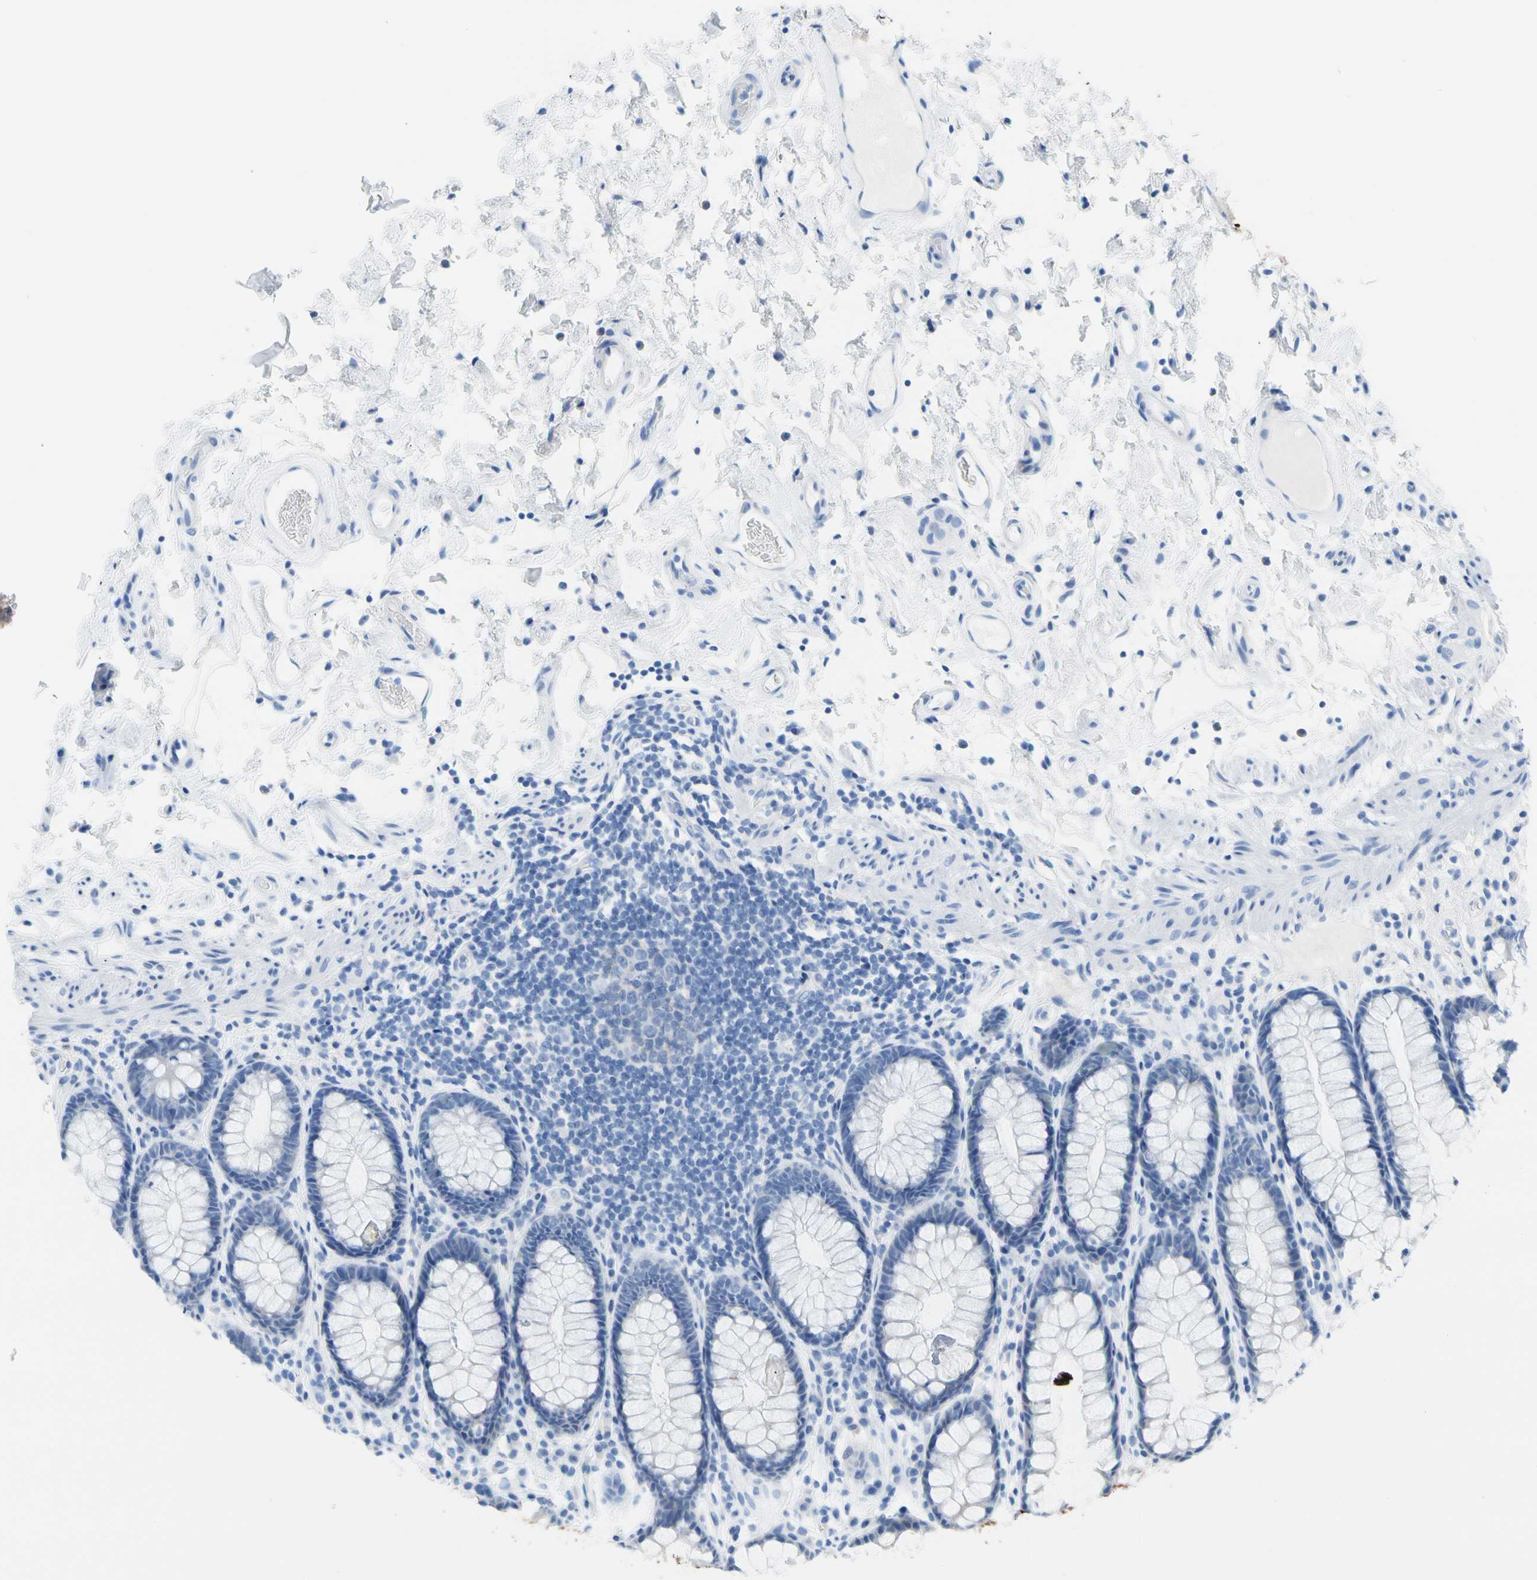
{"staining": {"intensity": "negative", "quantity": "none", "location": "none"}, "tissue": "rectum", "cell_type": "Glandular cells", "image_type": "normal", "snomed": [{"axis": "morphology", "description": "Normal tissue, NOS"}, {"axis": "topography", "description": "Rectum"}], "caption": "Protein analysis of benign rectum displays no significant expression in glandular cells.", "gene": "CEL", "patient": {"sex": "male", "age": 92}}